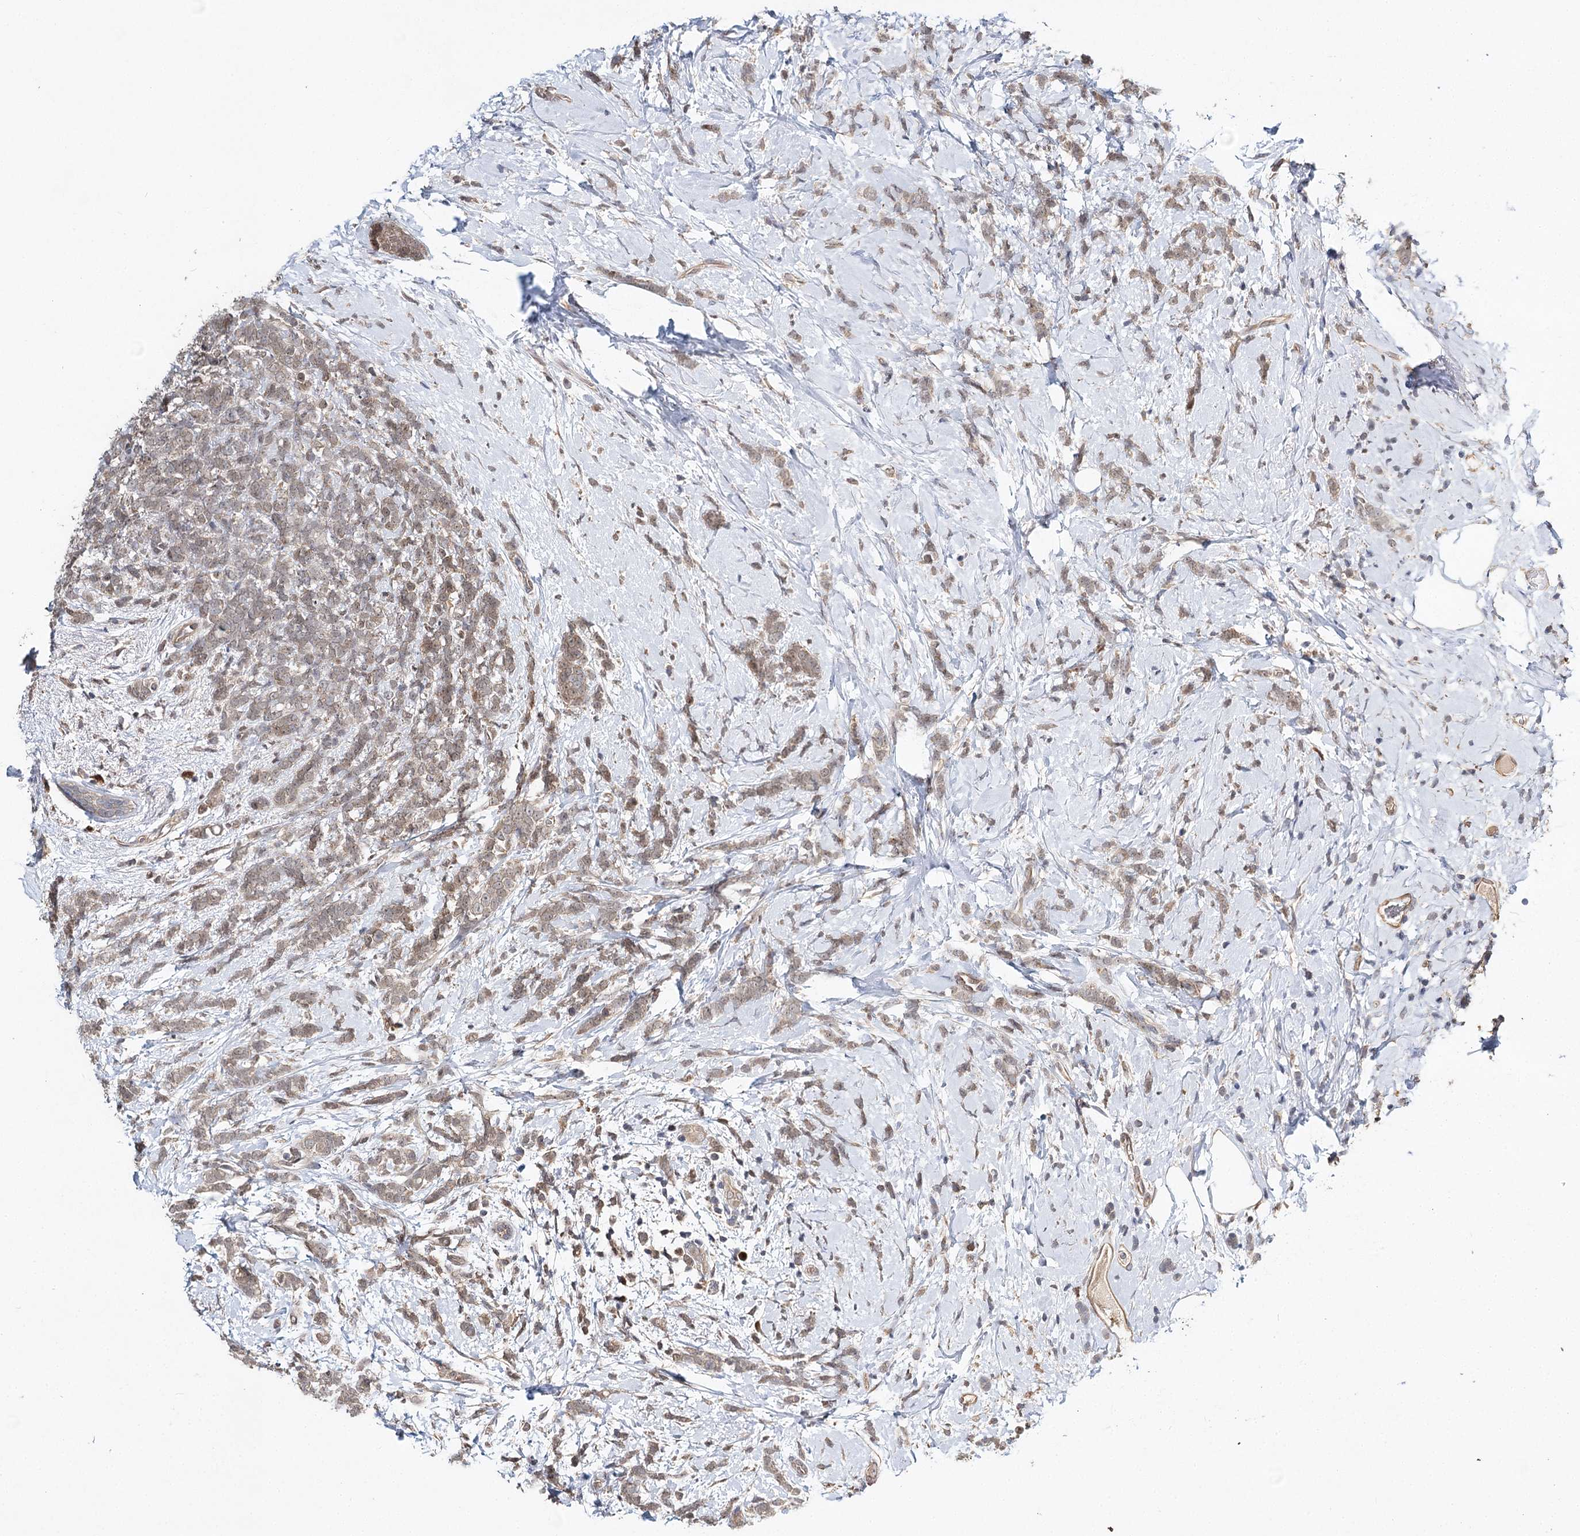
{"staining": {"intensity": "weak", "quantity": ">75%", "location": "cytoplasmic/membranous,nuclear"}, "tissue": "breast cancer", "cell_type": "Tumor cells", "image_type": "cancer", "snomed": [{"axis": "morphology", "description": "Lobular carcinoma"}, {"axis": "topography", "description": "Breast"}], "caption": "Immunohistochemistry (IHC) of human breast lobular carcinoma reveals low levels of weak cytoplasmic/membranous and nuclear staining in approximately >75% of tumor cells. Nuclei are stained in blue.", "gene": "NOPCHAP1", "patient": {"sex": "female", "age": 58}}